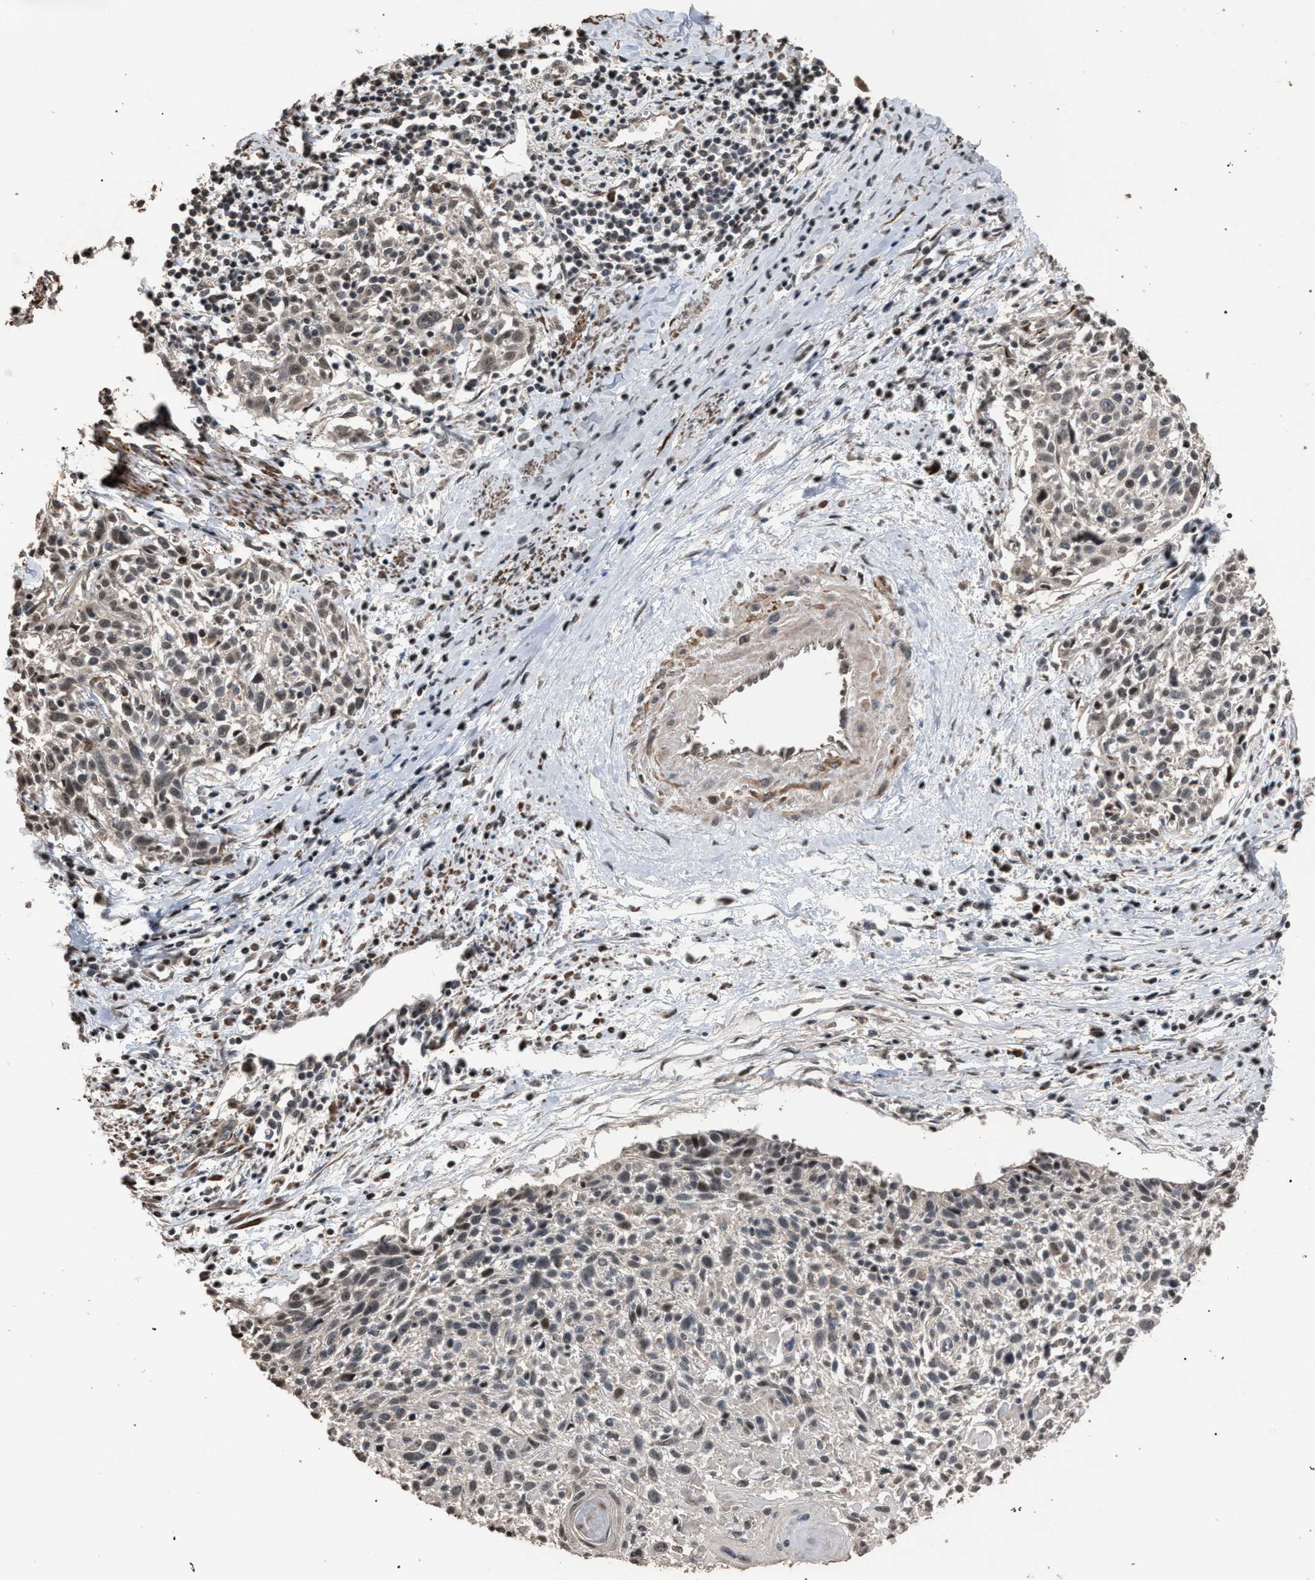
{"staining": {"intensity": "weak", "quantity": "<25%", "location": "cytoplasmic/membranous,nuclear"}, "tissue": "cervical cancer", "cell_type": "Tumor cells", "image_type": "cancer", "snomed": [{"axis": "morphology", "description": "Squamous cell carcinoma, NOS"}, {"axis": "topography", "description": "Cervix"}], "caption": "This is an immunohistochemistry histopathology image of cervical cancer (squamous cell carcinoma). There is no expression in tumor cells.", "gene": "NAA35", "patient": {"sex": "female", "age": 51}}